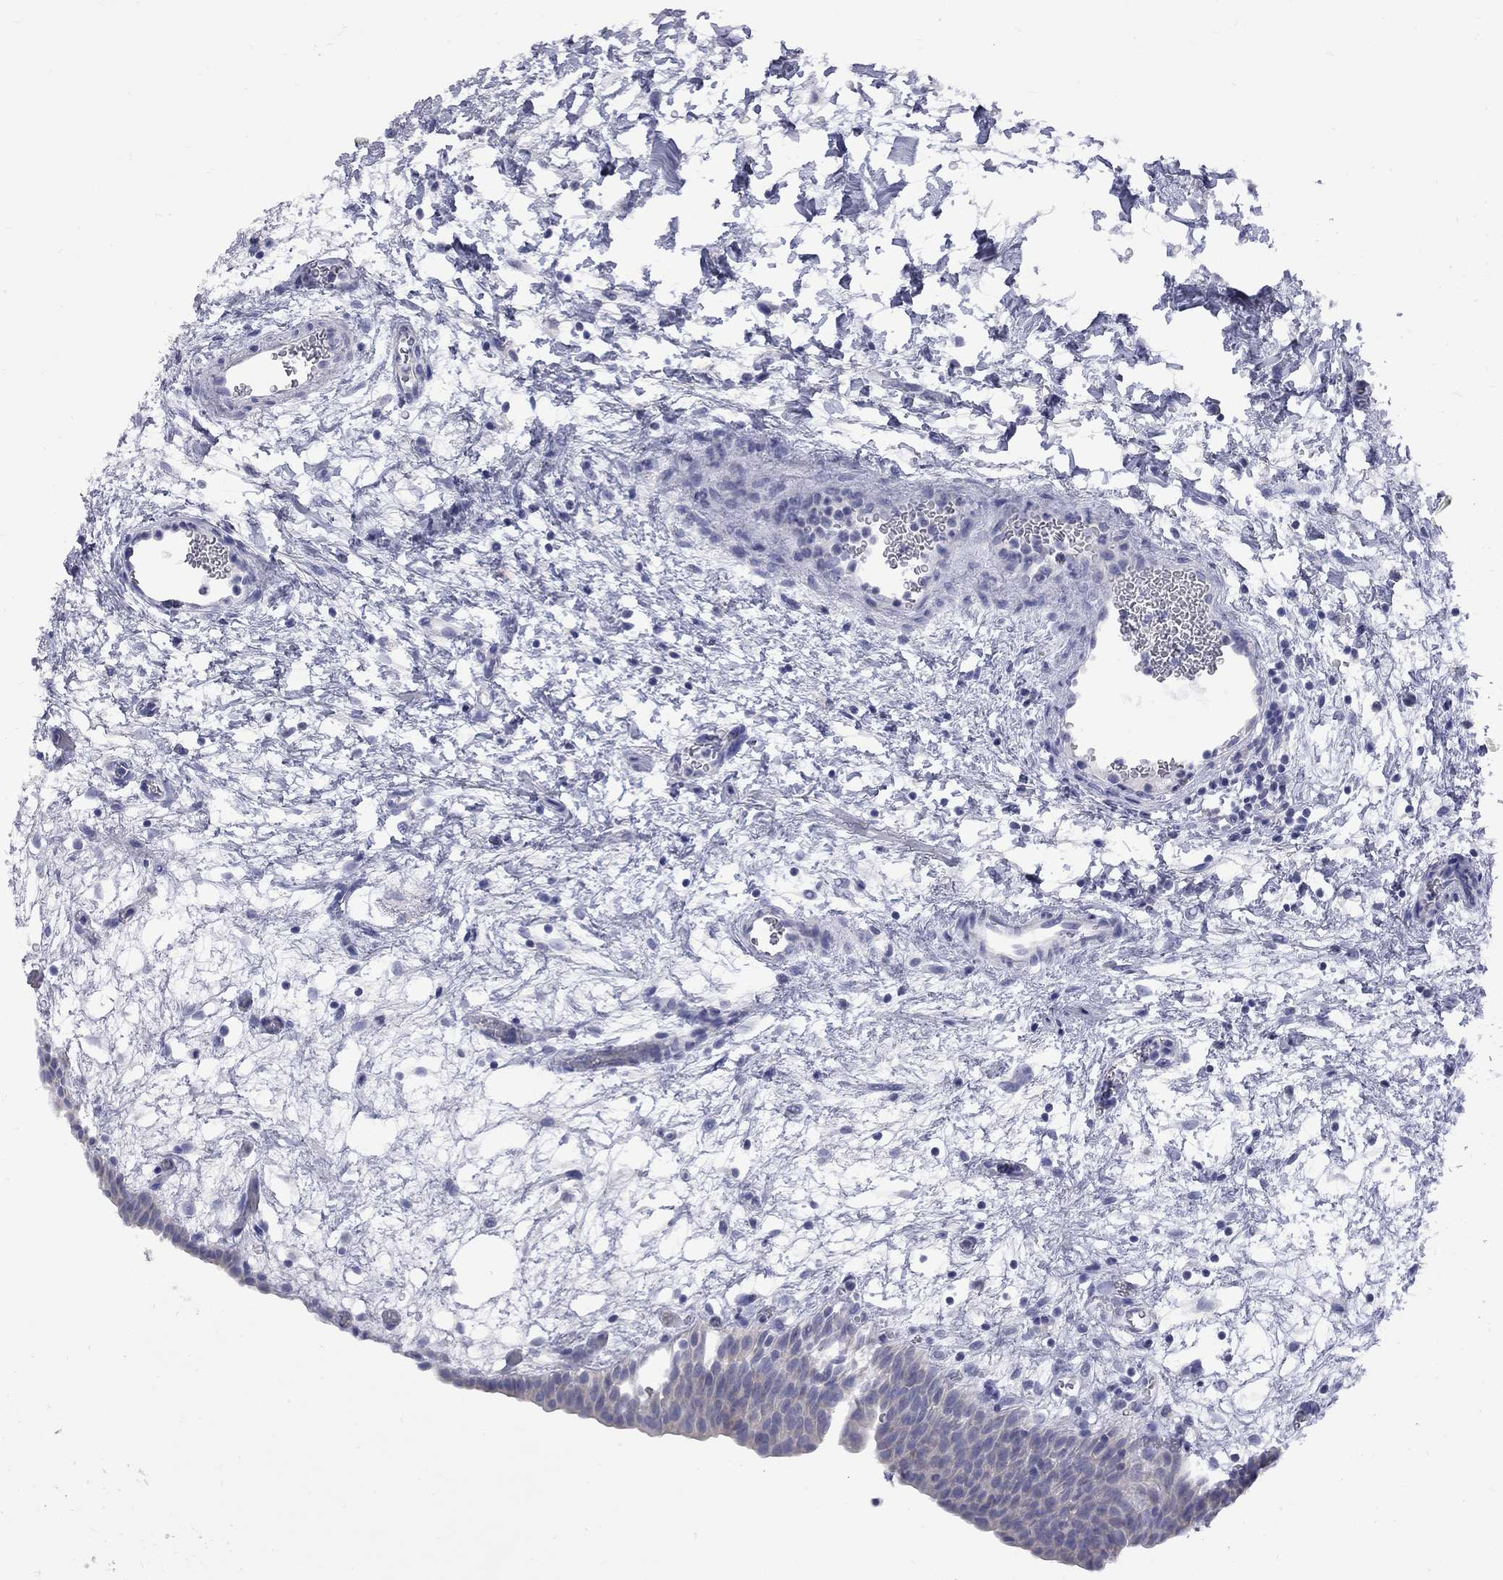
{"staining": {"intensity": "negative", "quantity": "none", "location": "none"}, "tissue": "urinary bladder", "cell_type": "Urothelial cells", "image_type": "normal", "snomed": [{"axis": "morphology", "description": "Normal tissue, NOS"}, {"axis": "topography", "description": "Urinary bladder"}], "caption": "Urothelial cells show no significant positivity in benign urinary bladder.", "gene": "ABCB4", "patient": {"sex": "male", "age": 76}}